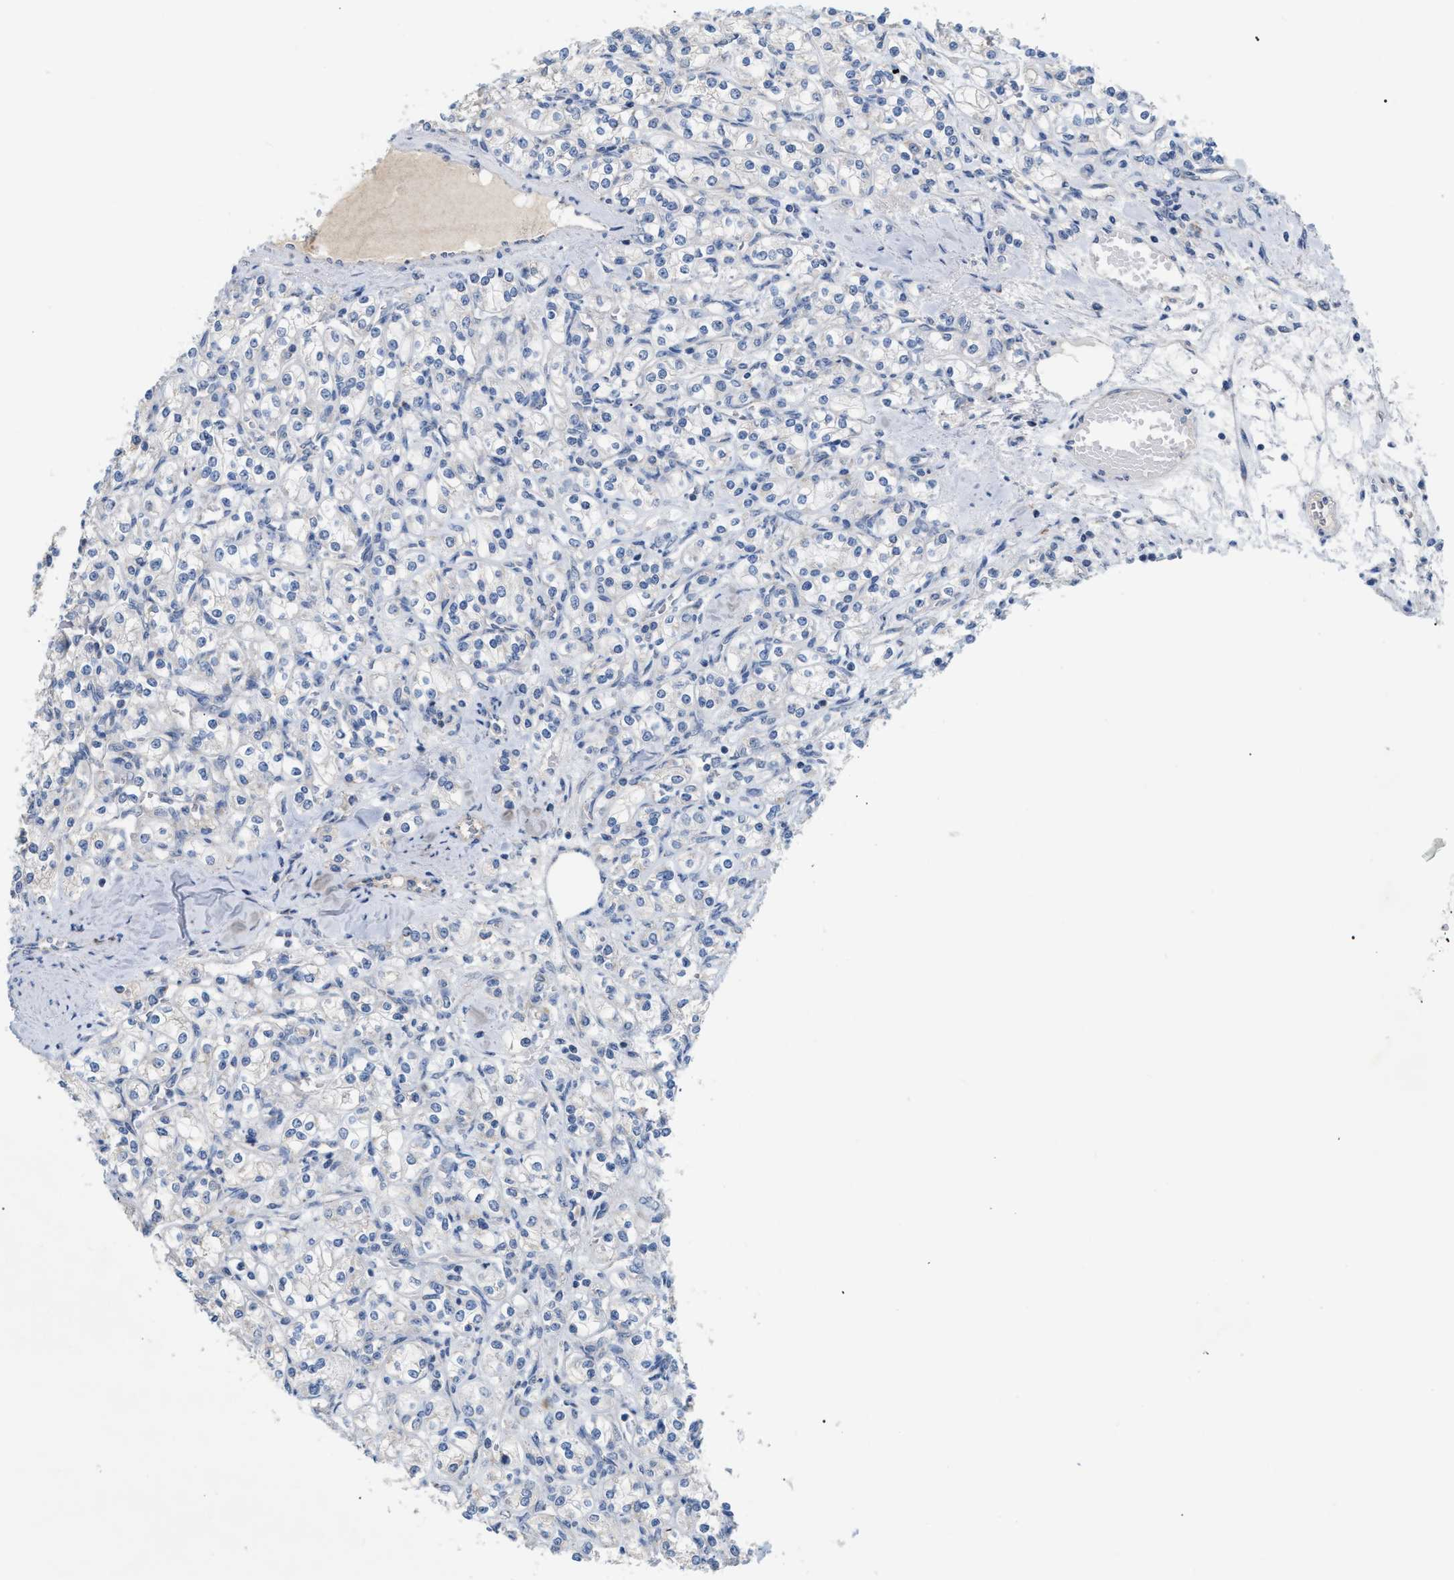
{"staining": {"intensity": "negative", "quantity": "none", "location": "none"}, "tissue": "renal cancer", "cell_type": "Tumor cells", "image_type": "cancer", "snomed": [{"axis": "morphology", "description": "Adenocarcinoma, NOS"}, {"axis": "topography", "description": "Kidney"}], "caption": "Human renal cancer stained for a protein using immunohistochemistry displays no expression in tumor cells.", "gene": "DHX58", "patient": {"sex": "male", "age": 77}}